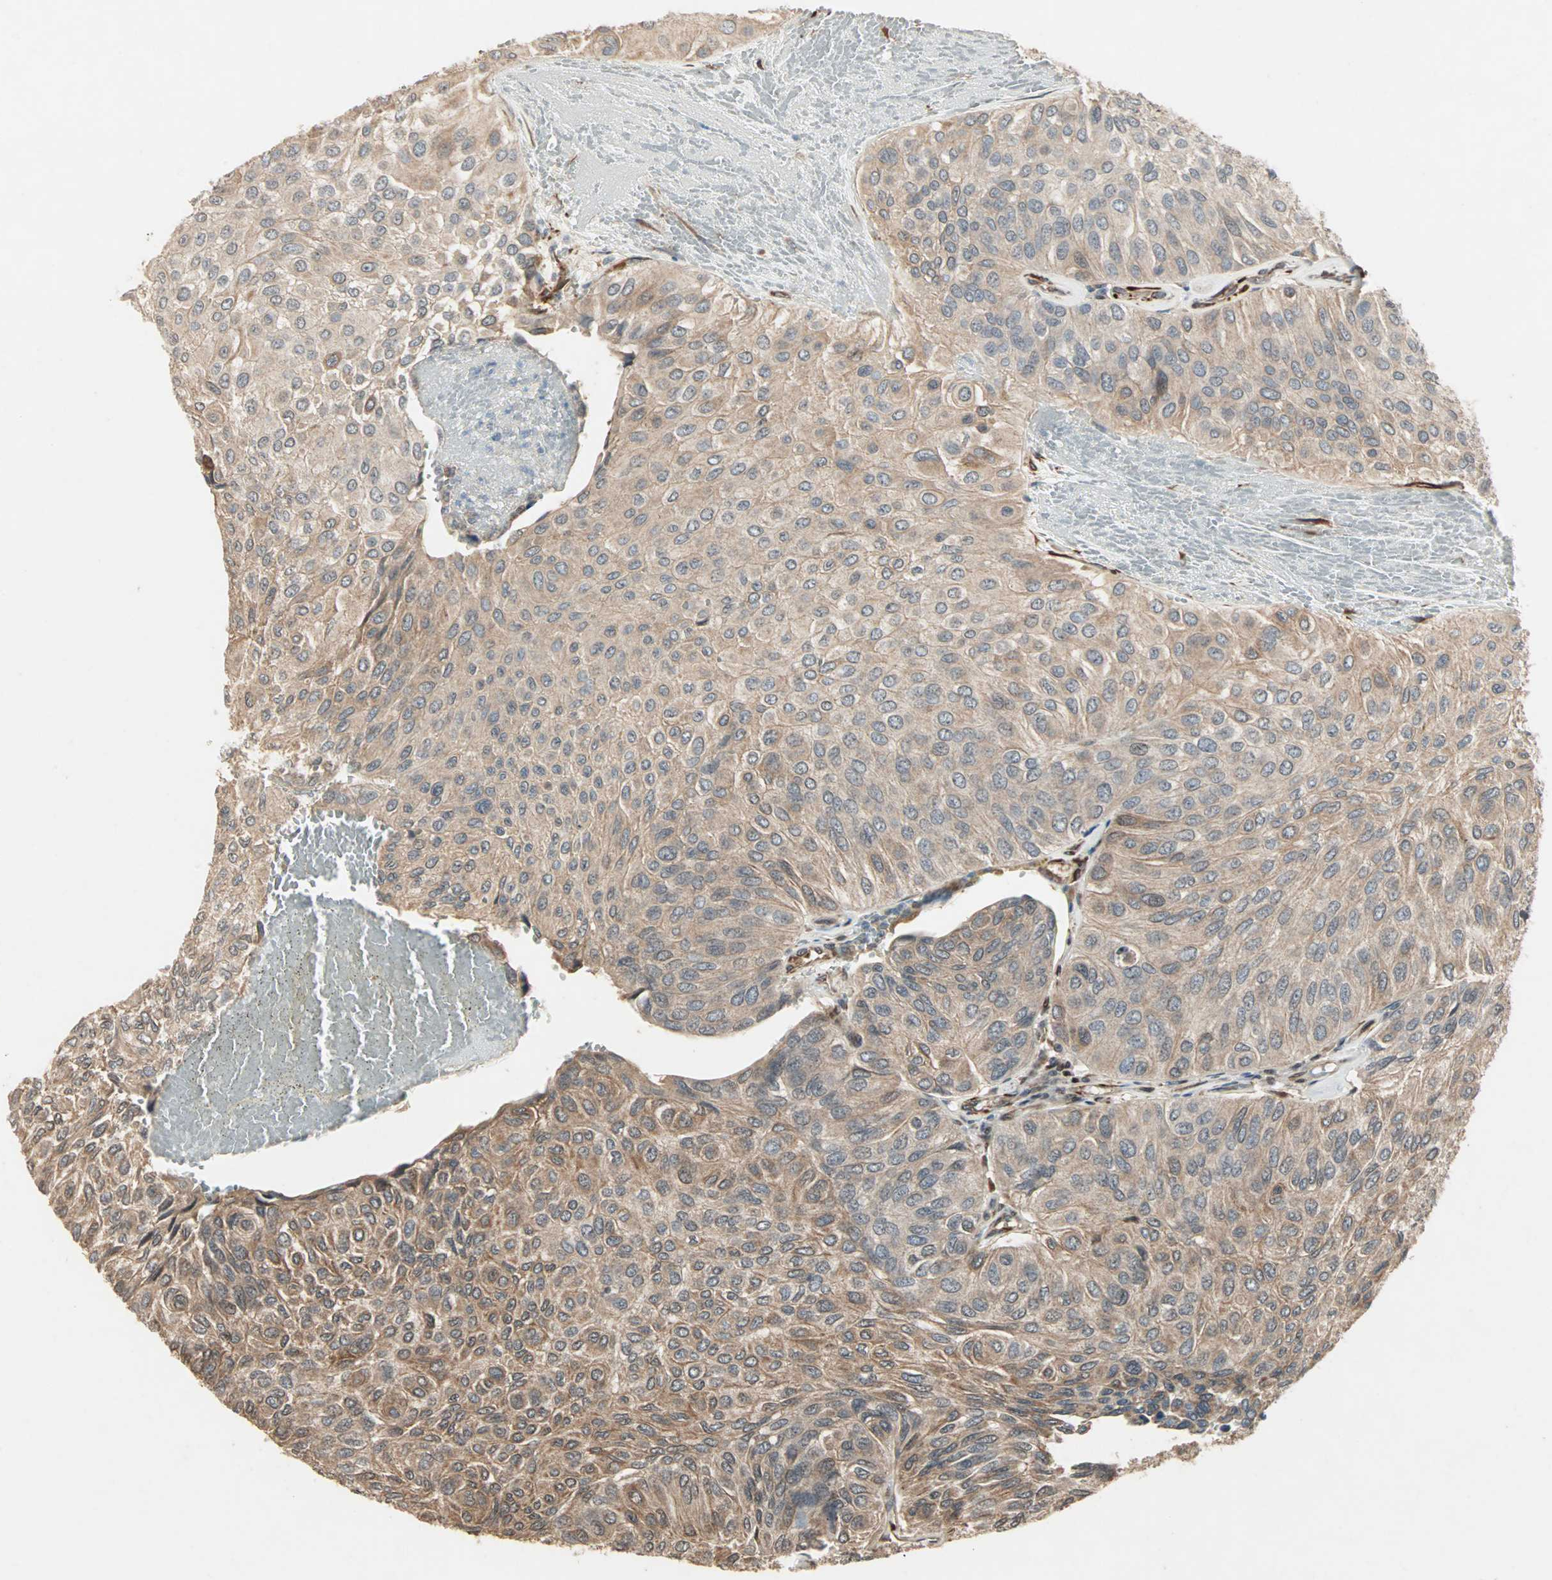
{"staining": {"intensity": "moderate", "quantity": "25%-75%", "location": "cytoplasmic/membranous"}, "tissue": "urothelial cancer", "cell_type": "Tumor cells", "image_type": "cancer", "snomed": [{"axis": "morphology", "description": "Urothelial carcinoma, High grade"}, {"axis": "topography", "description": "Urinary bladder"}], "caption": "About 25%-75% of tumor cells in urothelial cancer reveal moderate cytoplasmic/membranous protein positivity as visualized by brown immunohistochemical staining.", "gene": "TRPV4", "patient": {"sex": "male", "age": 66}}